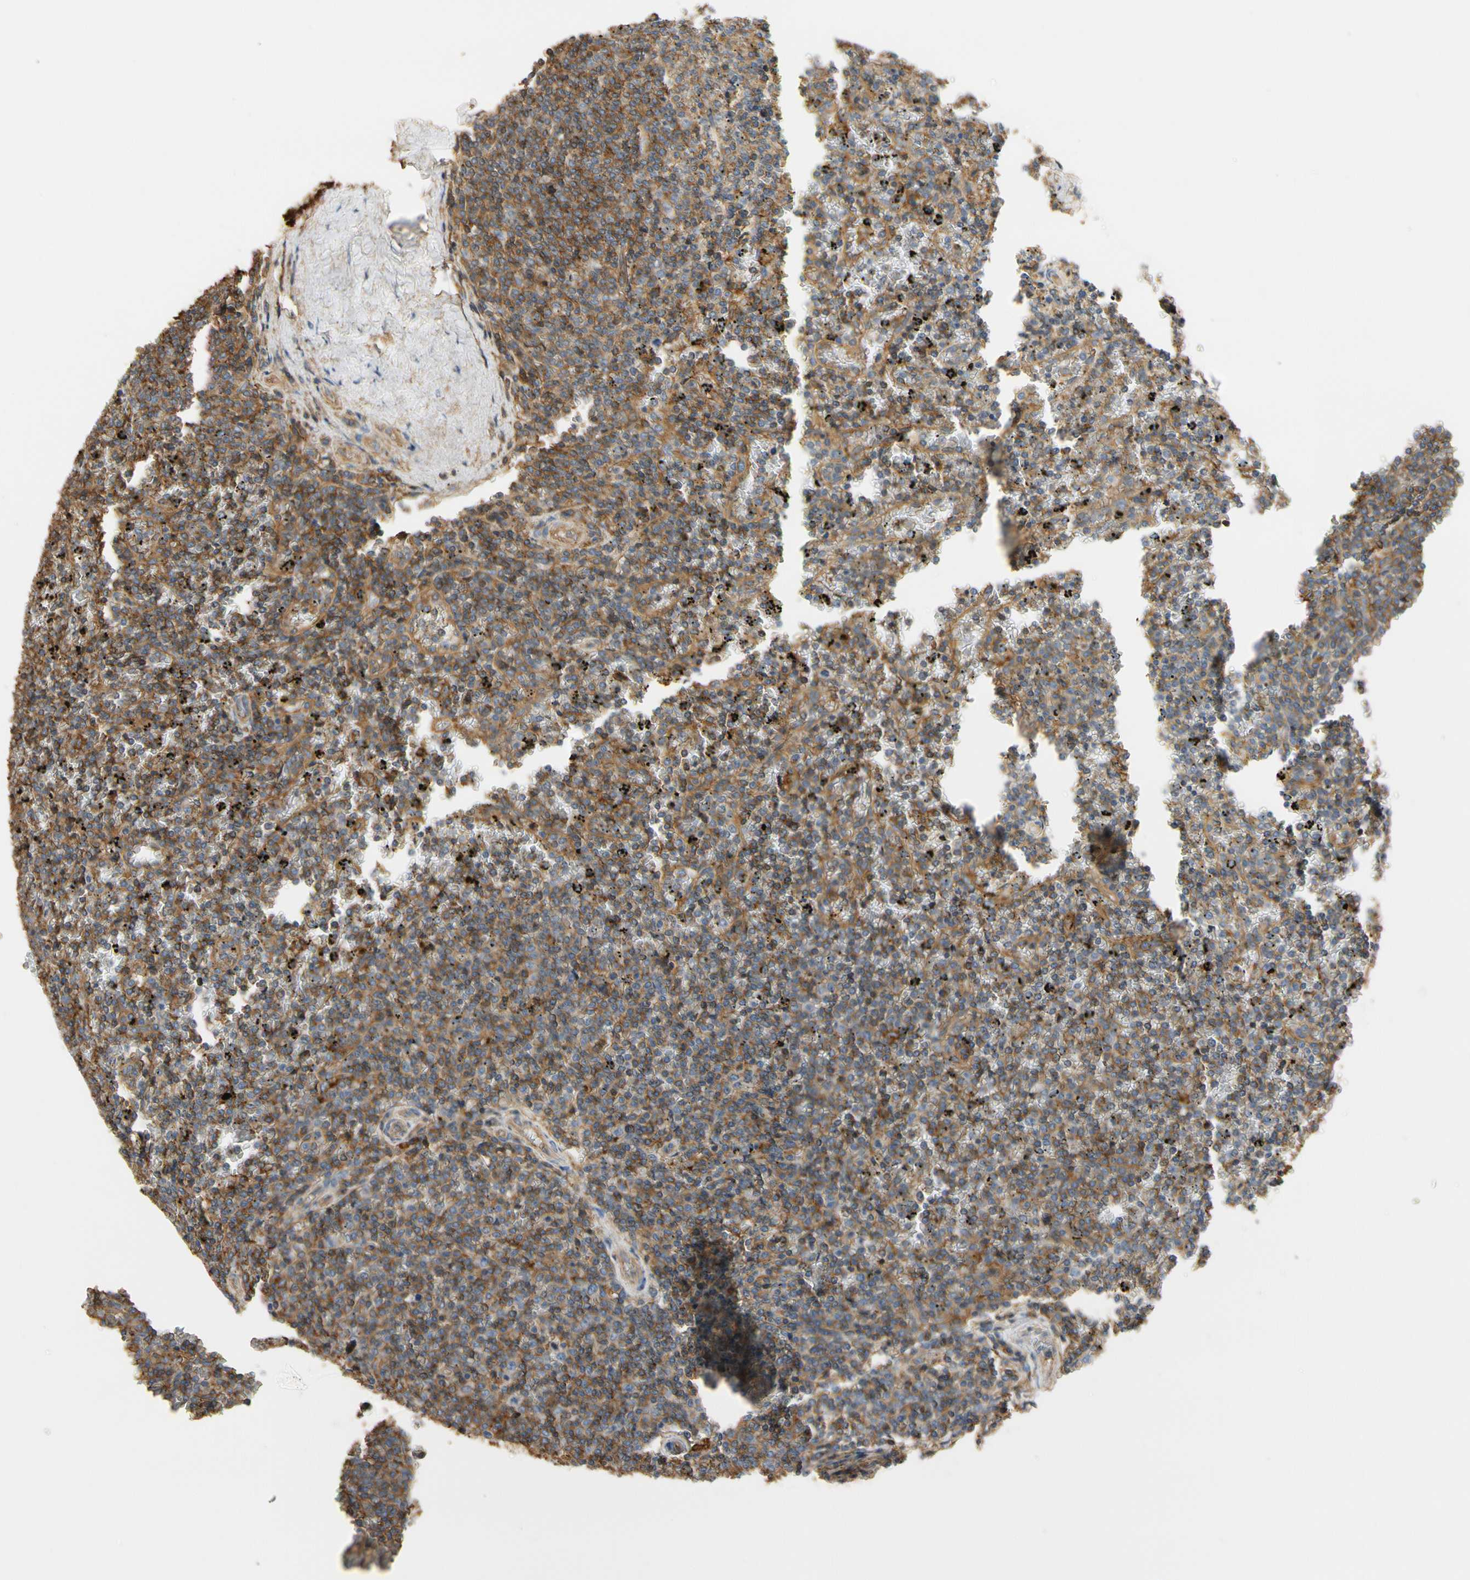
{"staining": {"intensity": "moderate", "quantity": "25%-75%", "location": "cytoplasmic/membranous"}, "tissue": "lymphoma", "cell_type": "Tumor cells", "image_type": "cancer", "snomed": [{"axis": "morphology", "description": "Malignant lymphoma, non-Hodgkin's type, Low grade"}, {"axis": "topography", "description": "Spleen"}], "caption": "Brown immunohistochemical staining in human low-grade malignant lymphoma, non-Hodgkin's type demonstrates moderate cytoplasmic/membranous staining in about 25%-75% of tumor cells.", "gene": "IL1RL1", "patient": {"sex": "female", "age": 77}}